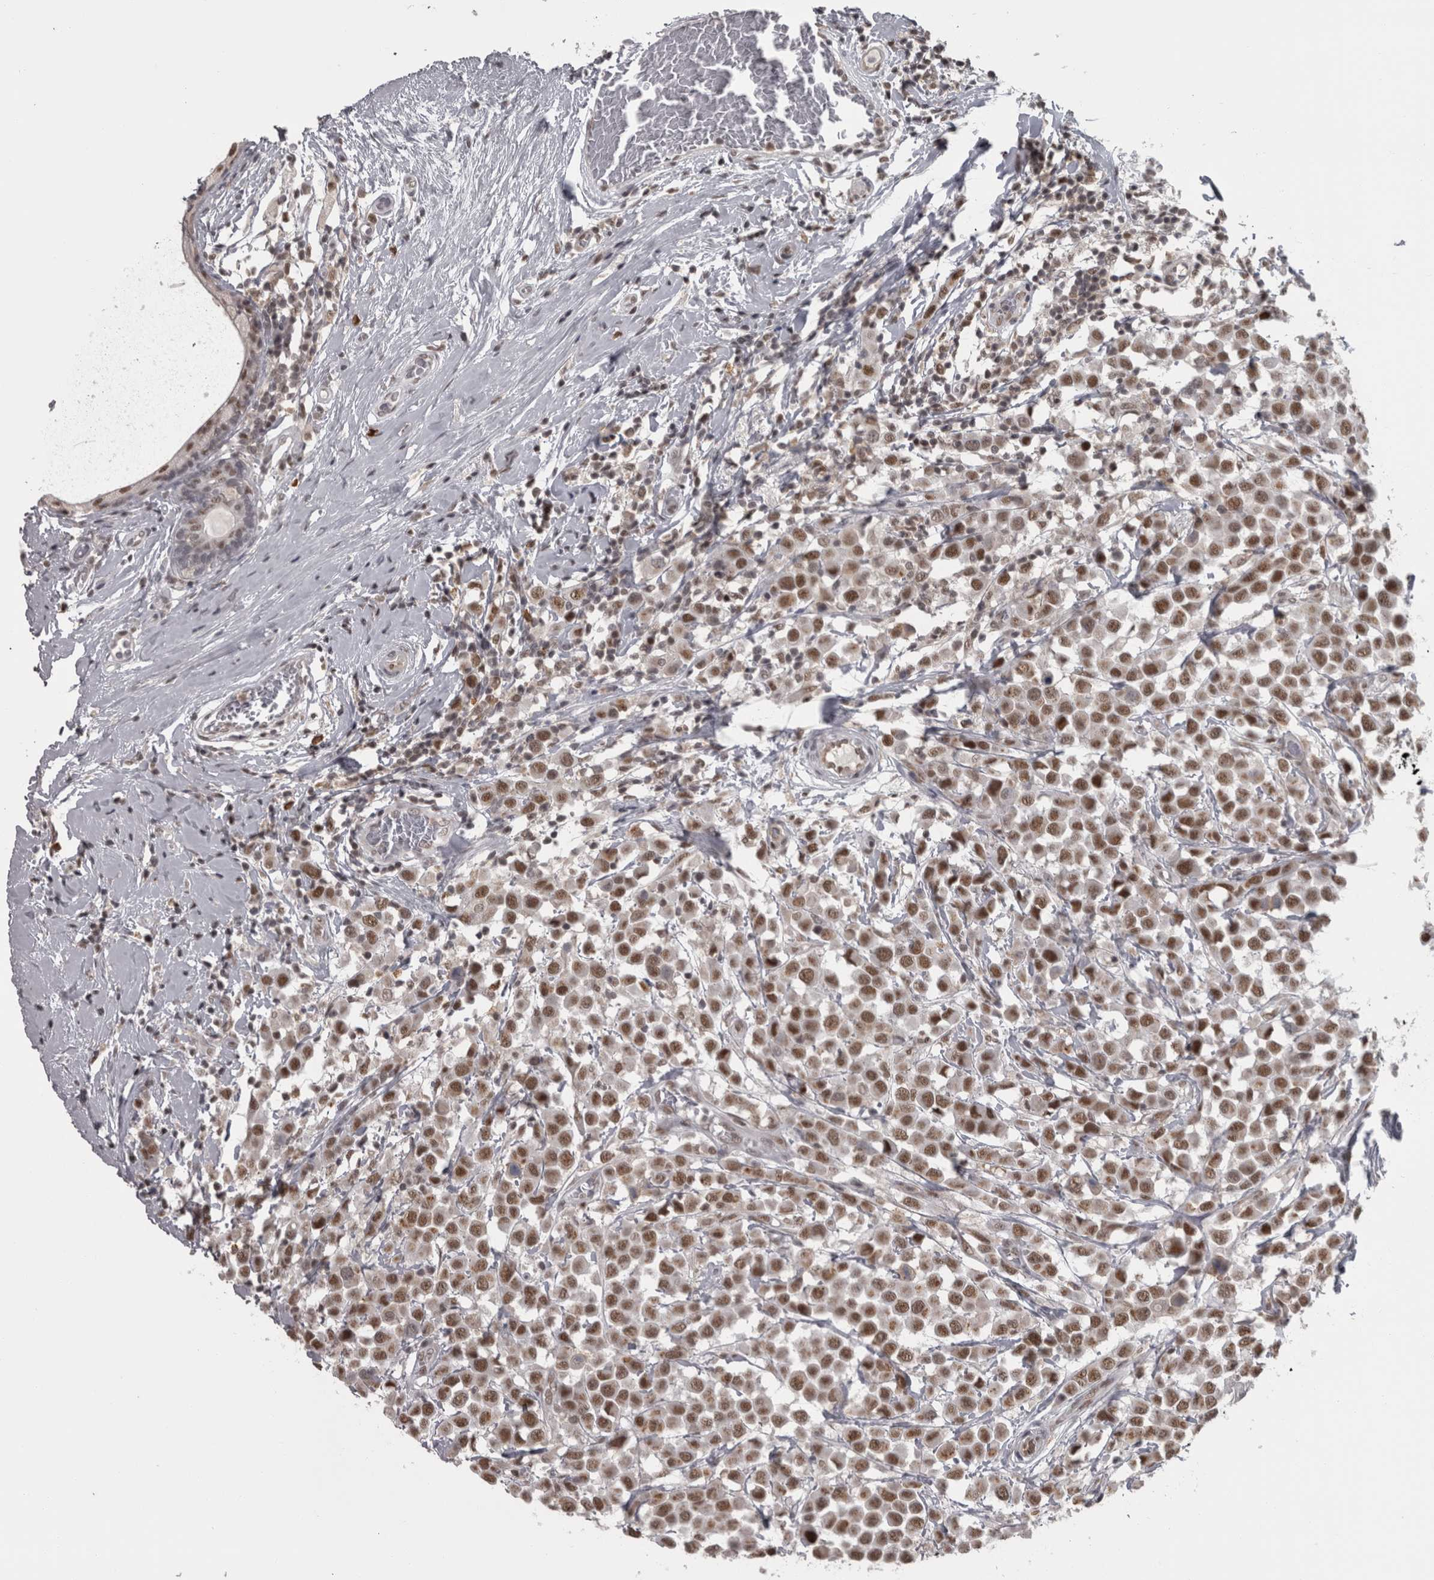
{"staining": {"intensity": "moderate", "quantity": ">75%", "location": "nuclear"}, "tissue": "breast cancer", "cell_type": "Tumor cells", "image_type": "cancer", "snomed": [{"axis": "morphology", "description": "Duct carcinoma"}, {"axis": "topography", "description": "Breast"}], "caption": "Infiltrating ductal carcinoma (breast) tissue demonstrates moderate nuclear expression in approximately >75% of tumor cells", "gene": "MICU3", "patient": {"sex": "female", "age": 61}}